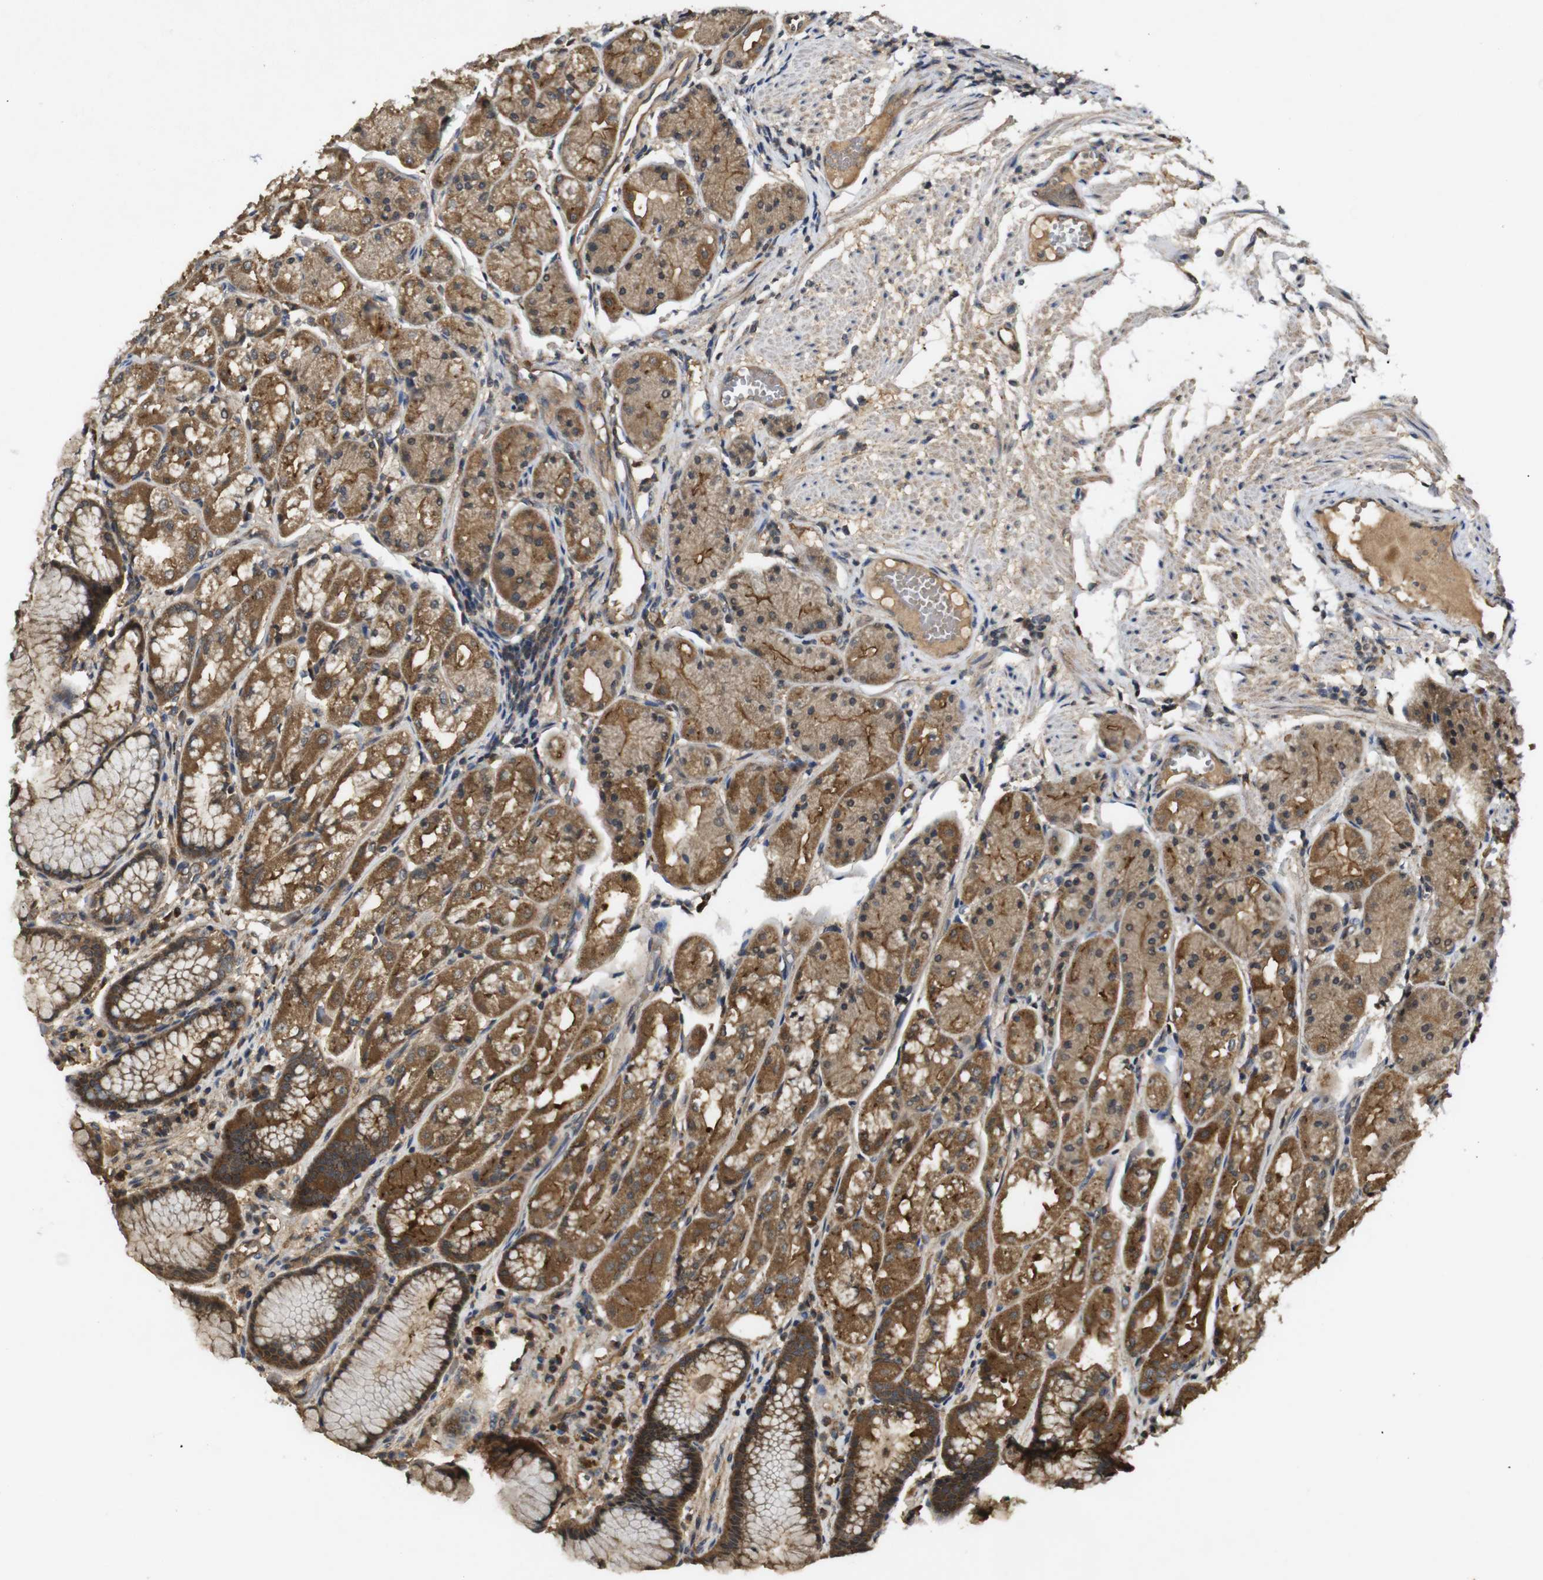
{"staining": {"intensity": "moderate", "quantity": ">75%", "location": "cytoplasmic/membranous"}, "tissue": "stomach", "cell_type": "Glandular cells", "image_type": "normal", "snomed": [{"axis": "morphology", "description": "Normal tissue, NOS"}, {"axis": "topography", "description": "Stomach, upper"}], "caption": "Immunohistochemical staining of unremarkable stomach displays moderate cytoplasmic/membranous protein staining in about >75% of glandular cells.", "gene": "RIPK1", "patient": {"sex": "male", "age": 72}}